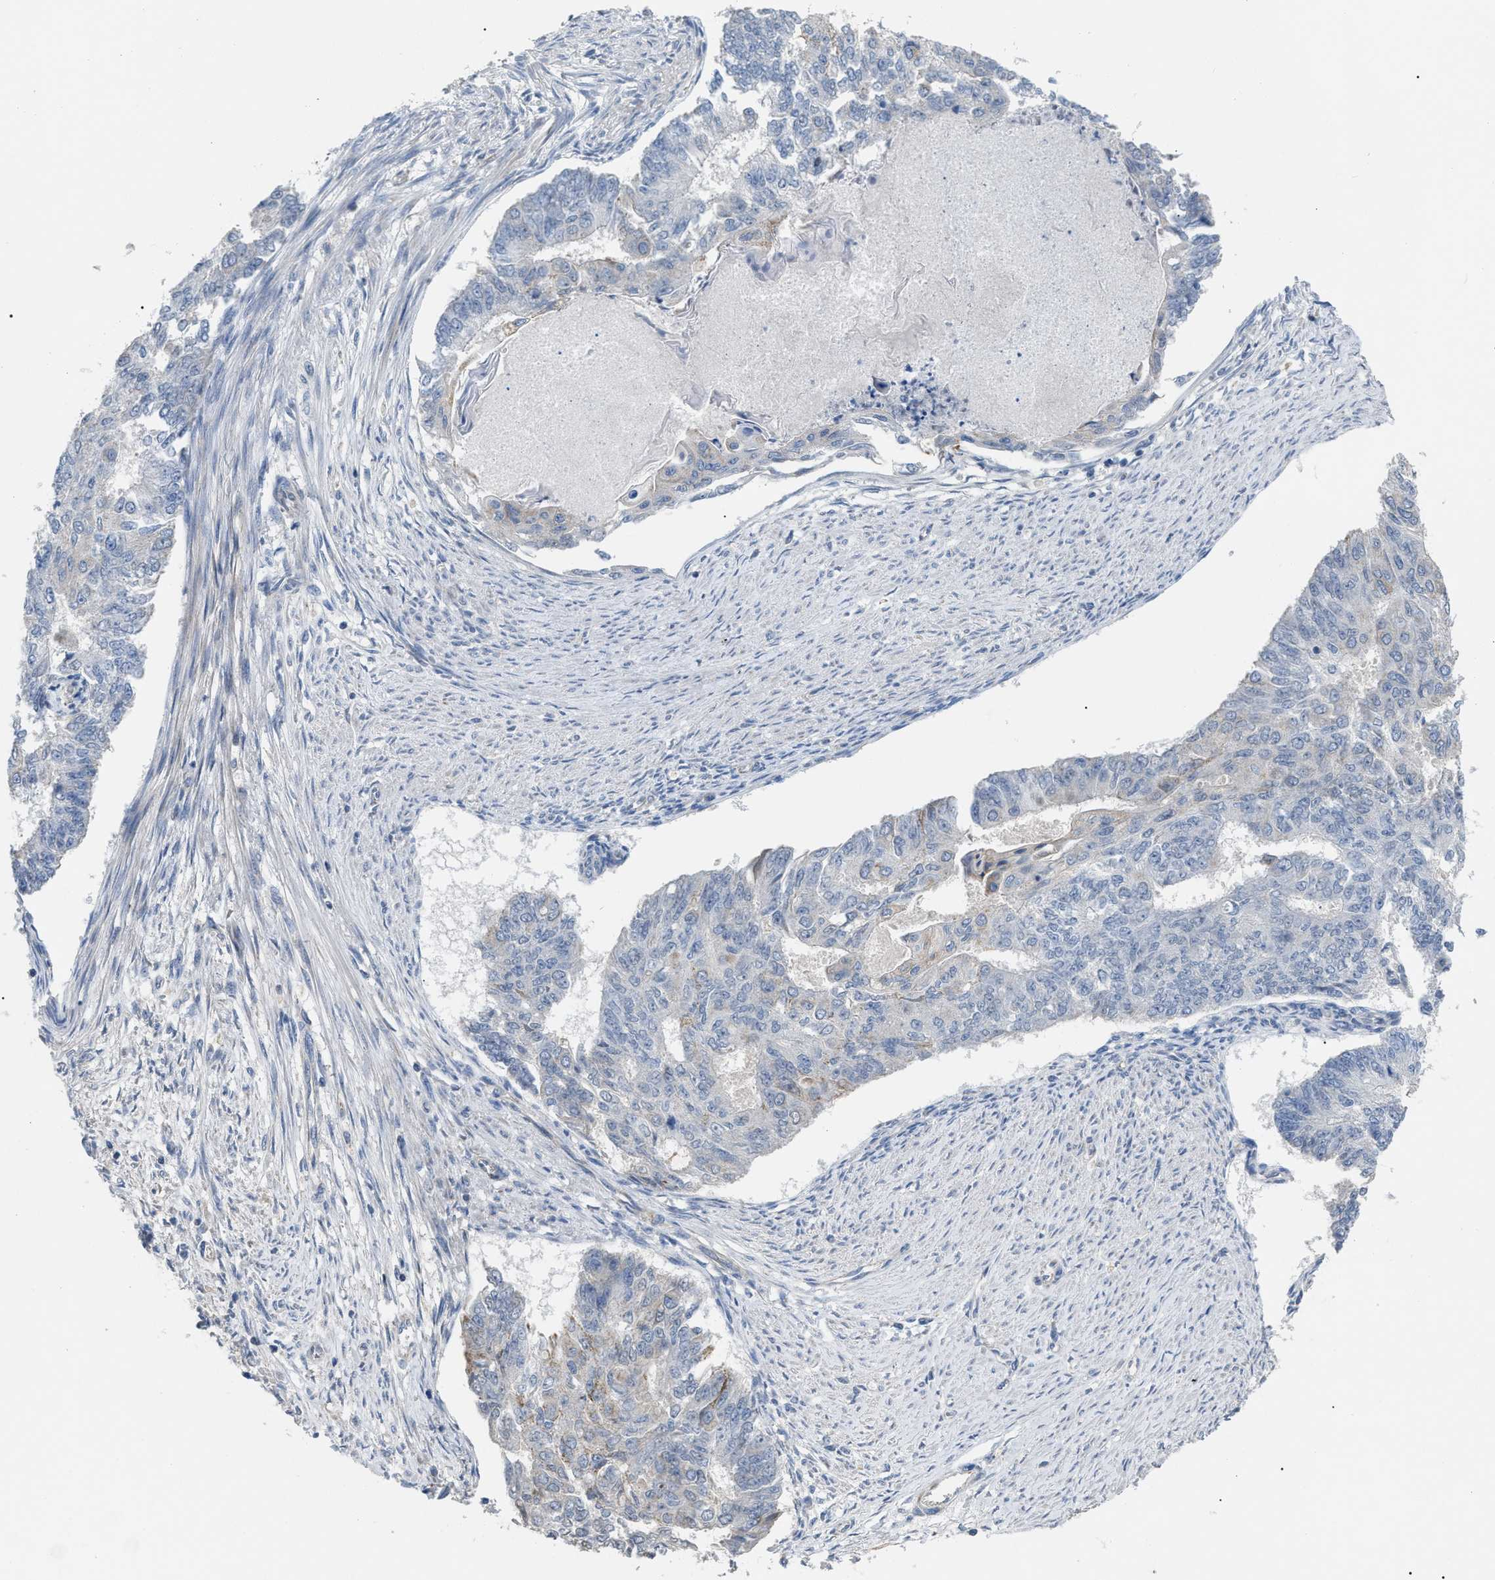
{"staining": {"intensity": "negative", "quantity": "none", "location": "none"}, "tissue": "endometrial cancer", "cell_type": "Tumor cells", "image_type": "cancer", "snomed": [{"axis": "morphology", "description": "Adenocarcinoma, NOS"}, {"axis": "topography", "description": "Endometrium"}], "caption": "An immunohistochemistry (IHC) image of endometrial adenocarcinoma is shown. There is no staining in tumor cells of endometrial adenocarcinoma.", "gene": "DHX58", "patient": {"sex": "female", "age": 32}}